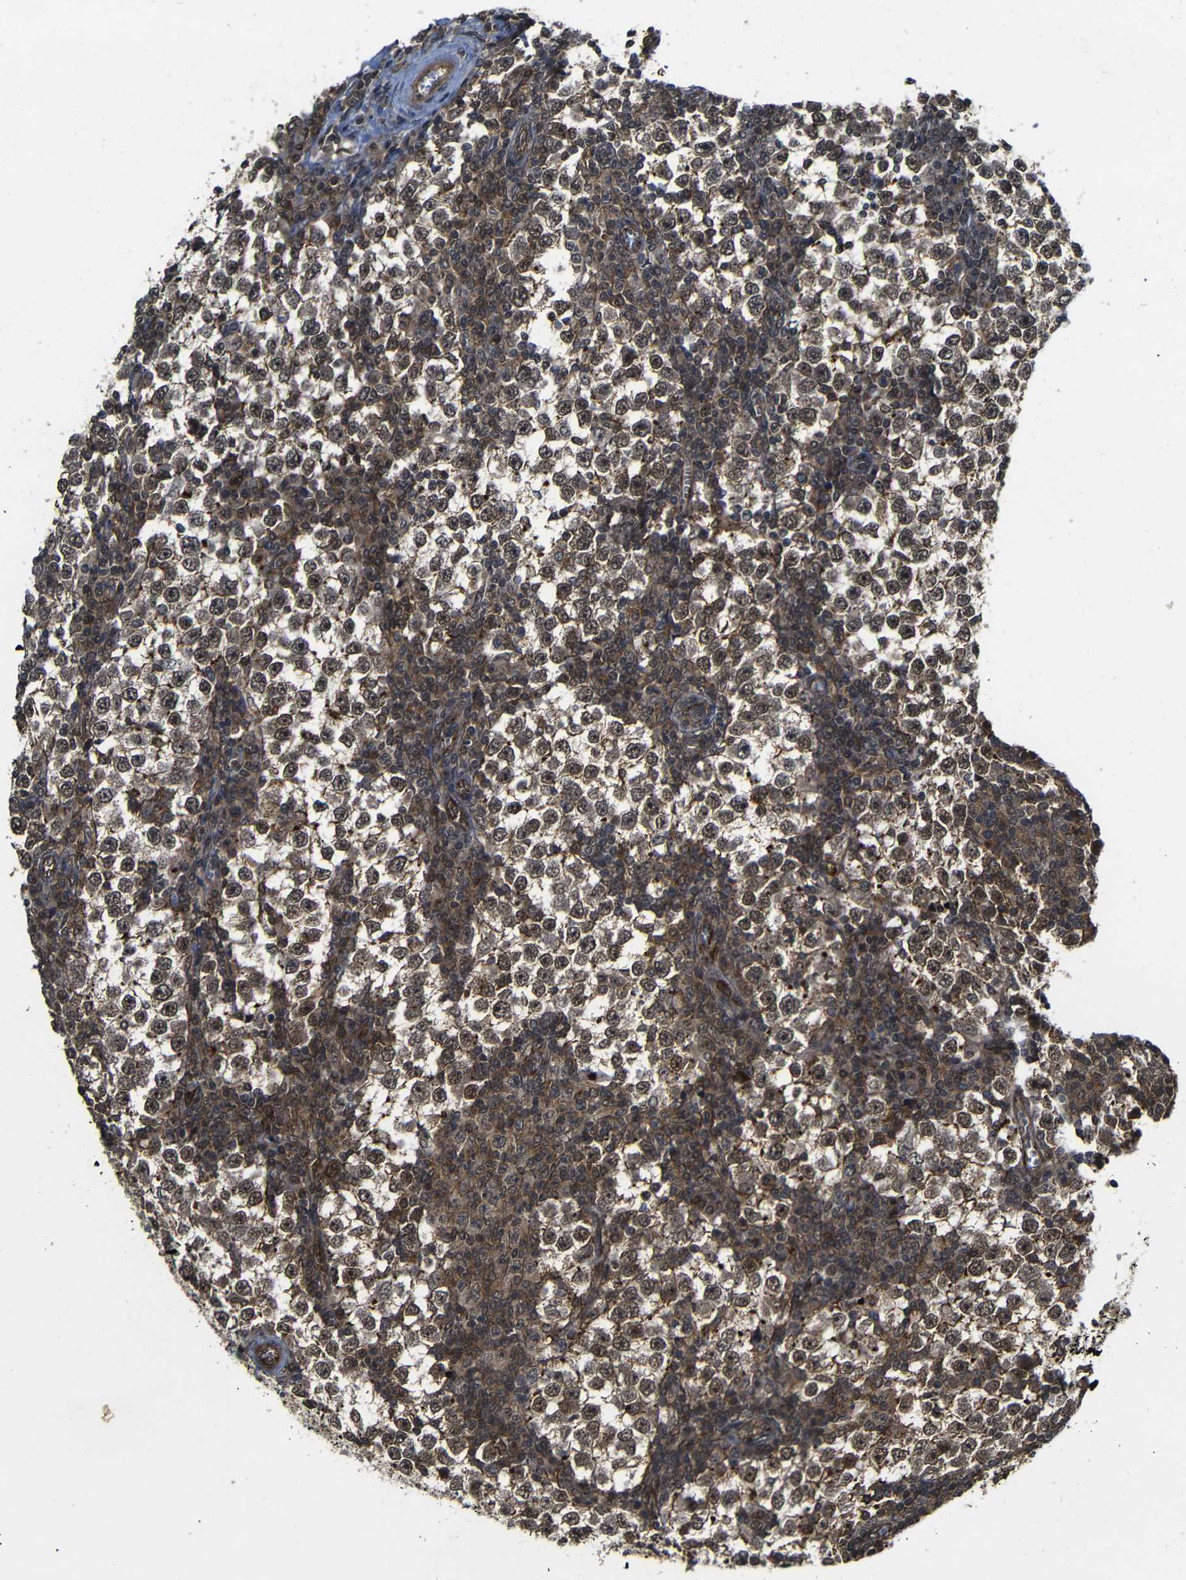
{"staining": {"intensity": "moderate", "quantity": ">75%", "location": "cytoplasmic/membranous,nuclear"}, "tissue": "testis cancer", "cell_type": "Tumor cells", "image_type": "cancer", "snomed": [{"axis": "morphology", "description": "Seminoma, NOS"}, {"axis": "topography", "description": "Testis"}], "caption": "A high-resolution micrograph shows immunohistochemistry staining of testis seminoma, which demonstrates moderate cytoplasmic/membranous and nuclear expression in approximately >75% of tumor cells.", "gene": "NANOS1", "patient": {"sex": "male", "age": 65}}